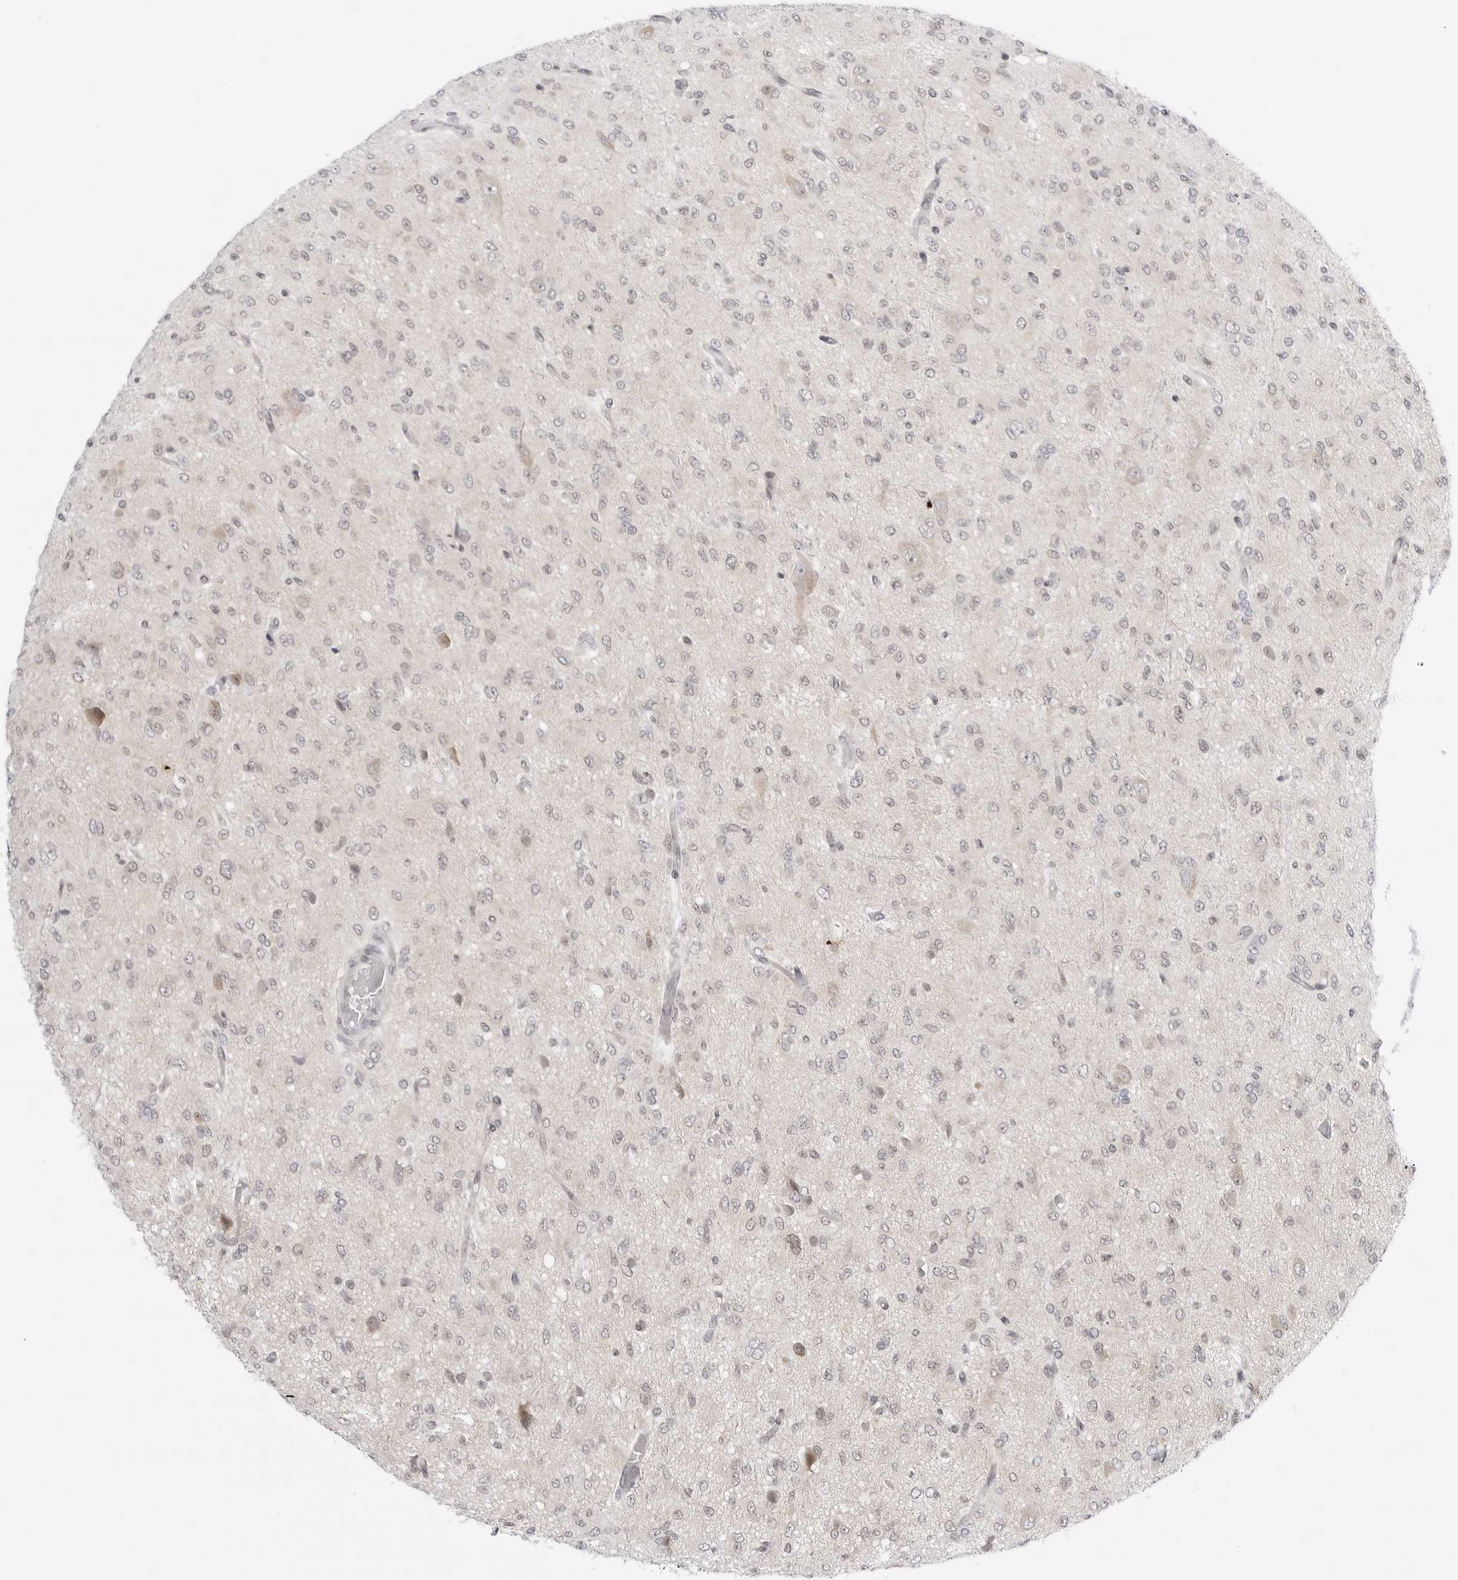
{"staining": {"intensity": "negative", "quantity": "none", "location": "none"}, "tissue": "glioma", "cell_type": "Tumor cells", "image_type": "cancer", "snomed": [{"axis": "morphology", "description": "Glioma, malignant, High grade"}, {"axis": "topography", "description": "Brain"}], "caption": "The immunohistochemistry (IHC) image has no significant positivity in tumor cells of glioma tissue.", "gene": "PPP2R5C", "patient": {"sex": "female", "age": 59}}